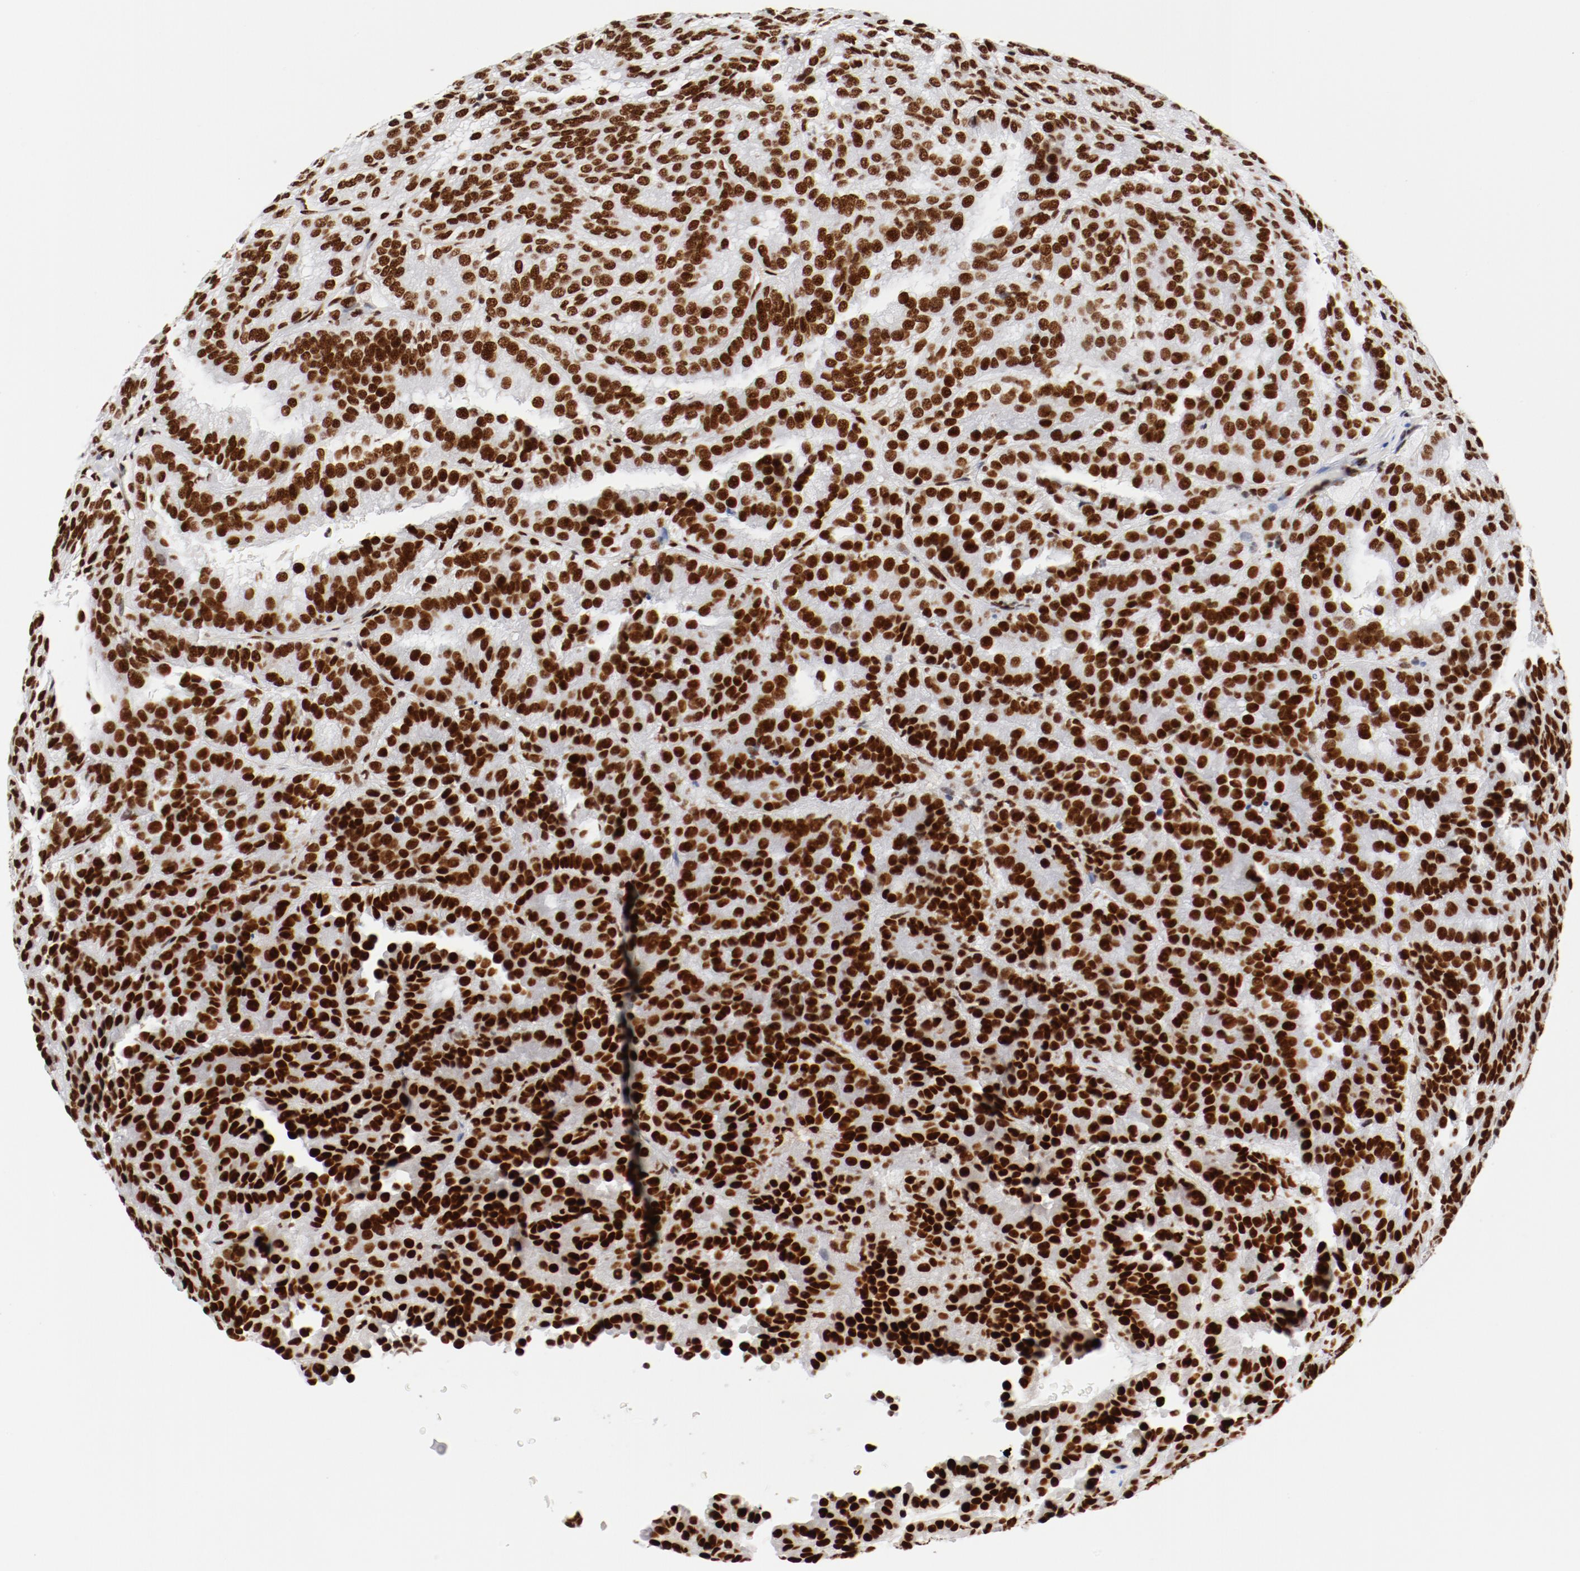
{"staining": {"intensity": "strong", "quantity": ">75%", "location": "nuclear"}, "tissue": "renal cancer", "cell_type": "Tumor cells", "image_type": "cancer", "snomed": [{"axis": "morphology", "description": "Adenocarcinoma, NOS"}, {"axis": "topography", "description": "Kidney"}], "caption": "Renal cancer (adenocarcinoma) tissue shows strong nuclear positivity in about >75% of tumor cells", "gene": "CTBP1", "patient": {"sex": "male", "age": 46}}